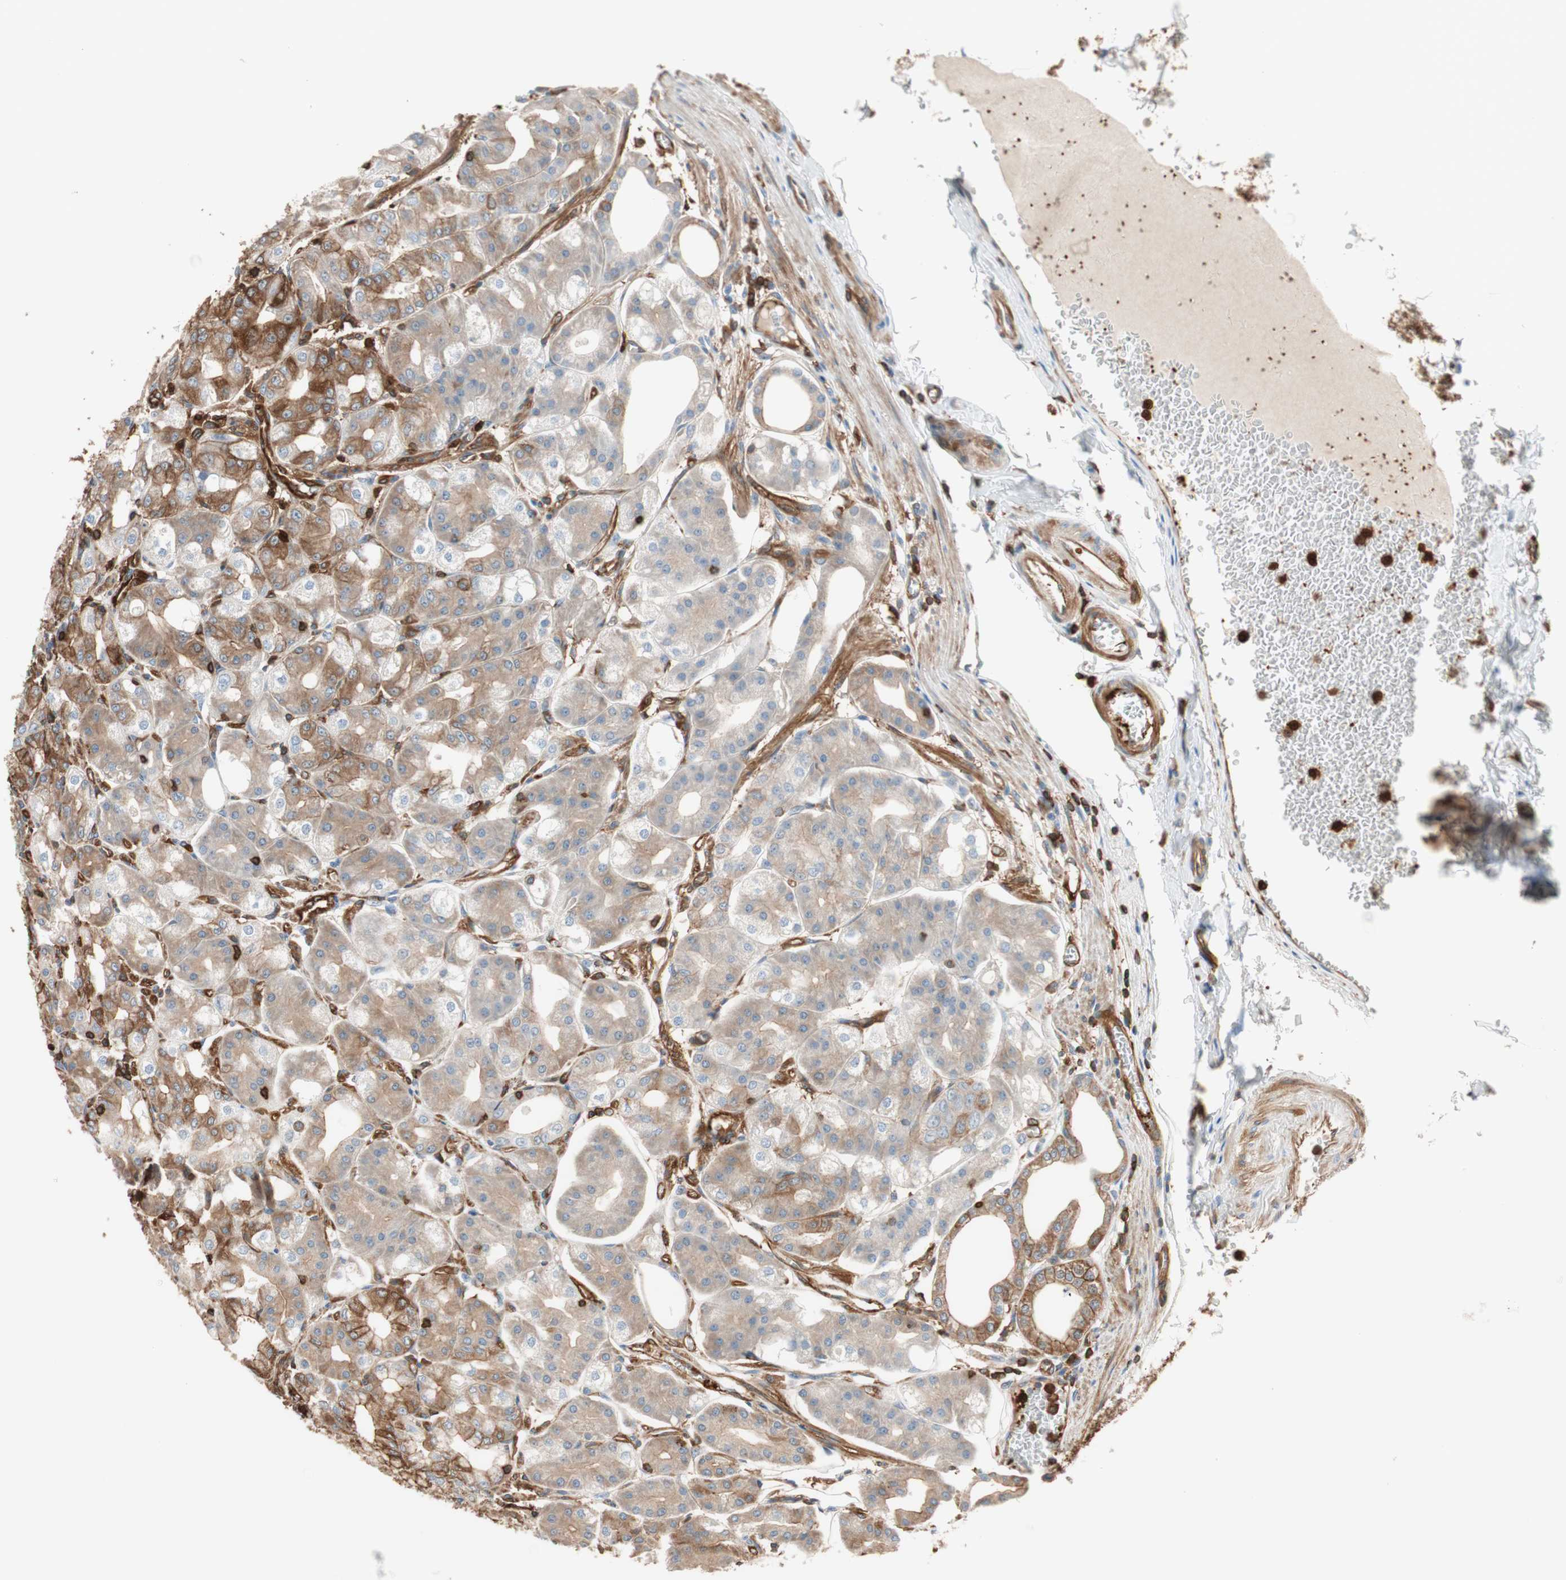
{"staining": {"intensity": "strong", "quantity": ">75%", "location": "cytoplasmic/membranous"}, "tissue": "stomach", "cell_type": "Glandular cells", "image_type": "normal", "snomed": [{"axis": "morphology", "description": "Normal tissue, NOS"}, {"axis": "topography", "description": "Stomach, lower"}], "caption": "Glandular cells reveal strong cytoplasmic/membranous expression in about >75% of cells in unremarkable stomach. The protein of interest is shown in brown color, while the nuclei are stained blue.", "gene": "VASP", "patient": {"sex": "male", "age": 71}}